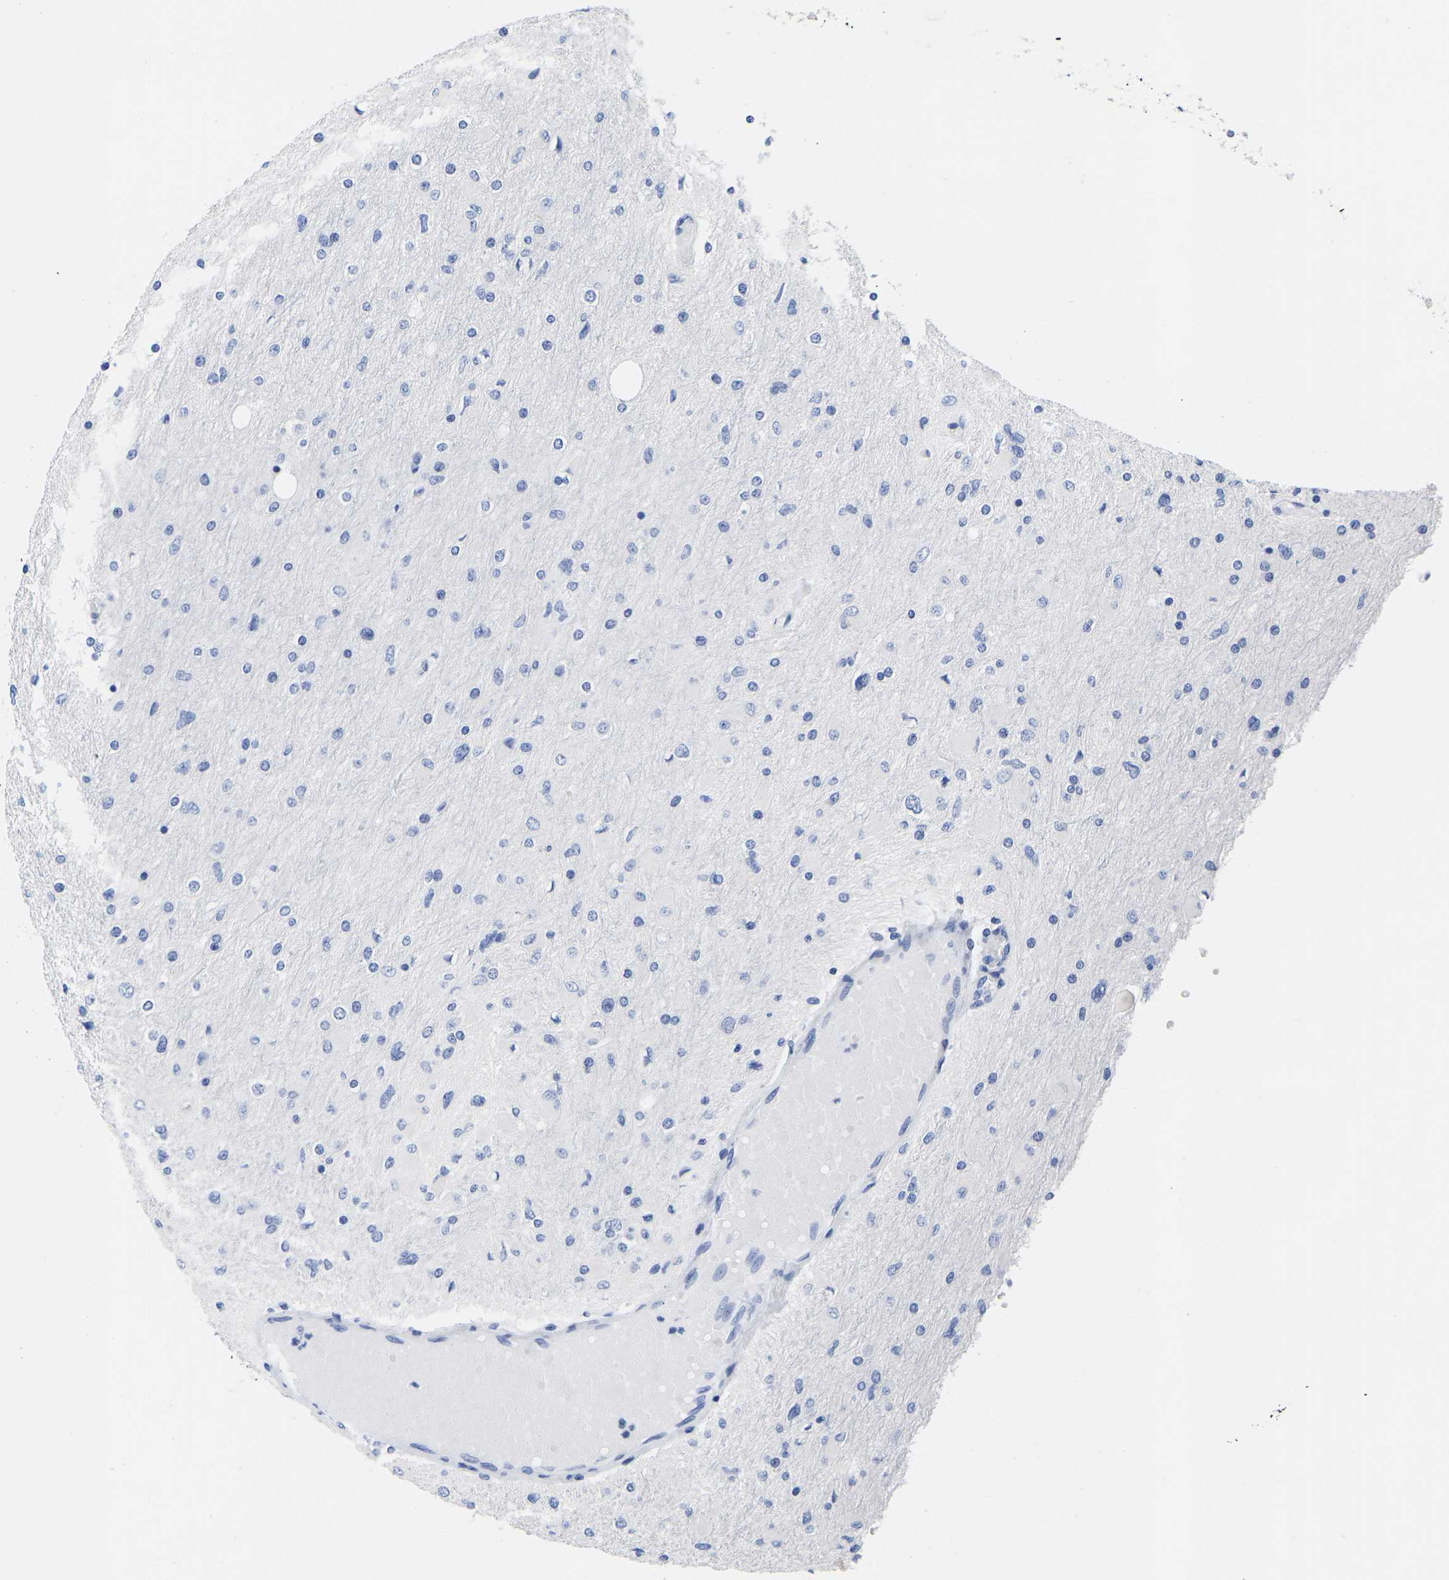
{"staining": {"intensity": "negative", "quantity": "none", "location": "none"}, "tissue": "glioma", "cell_type": "Tumor cells", "image_type": "cancer", "snomed": [{"axis": "morphology", "description": "Glioma, malignant, High grade"}, {"axis": "topography", "description": "Cerebral cortex"}], "caption": "Micrograph shows no protein staining in tumor cells of glioma tissue.", "gene": "GPA33", "patient": {"sex": "female", "age": 36}}